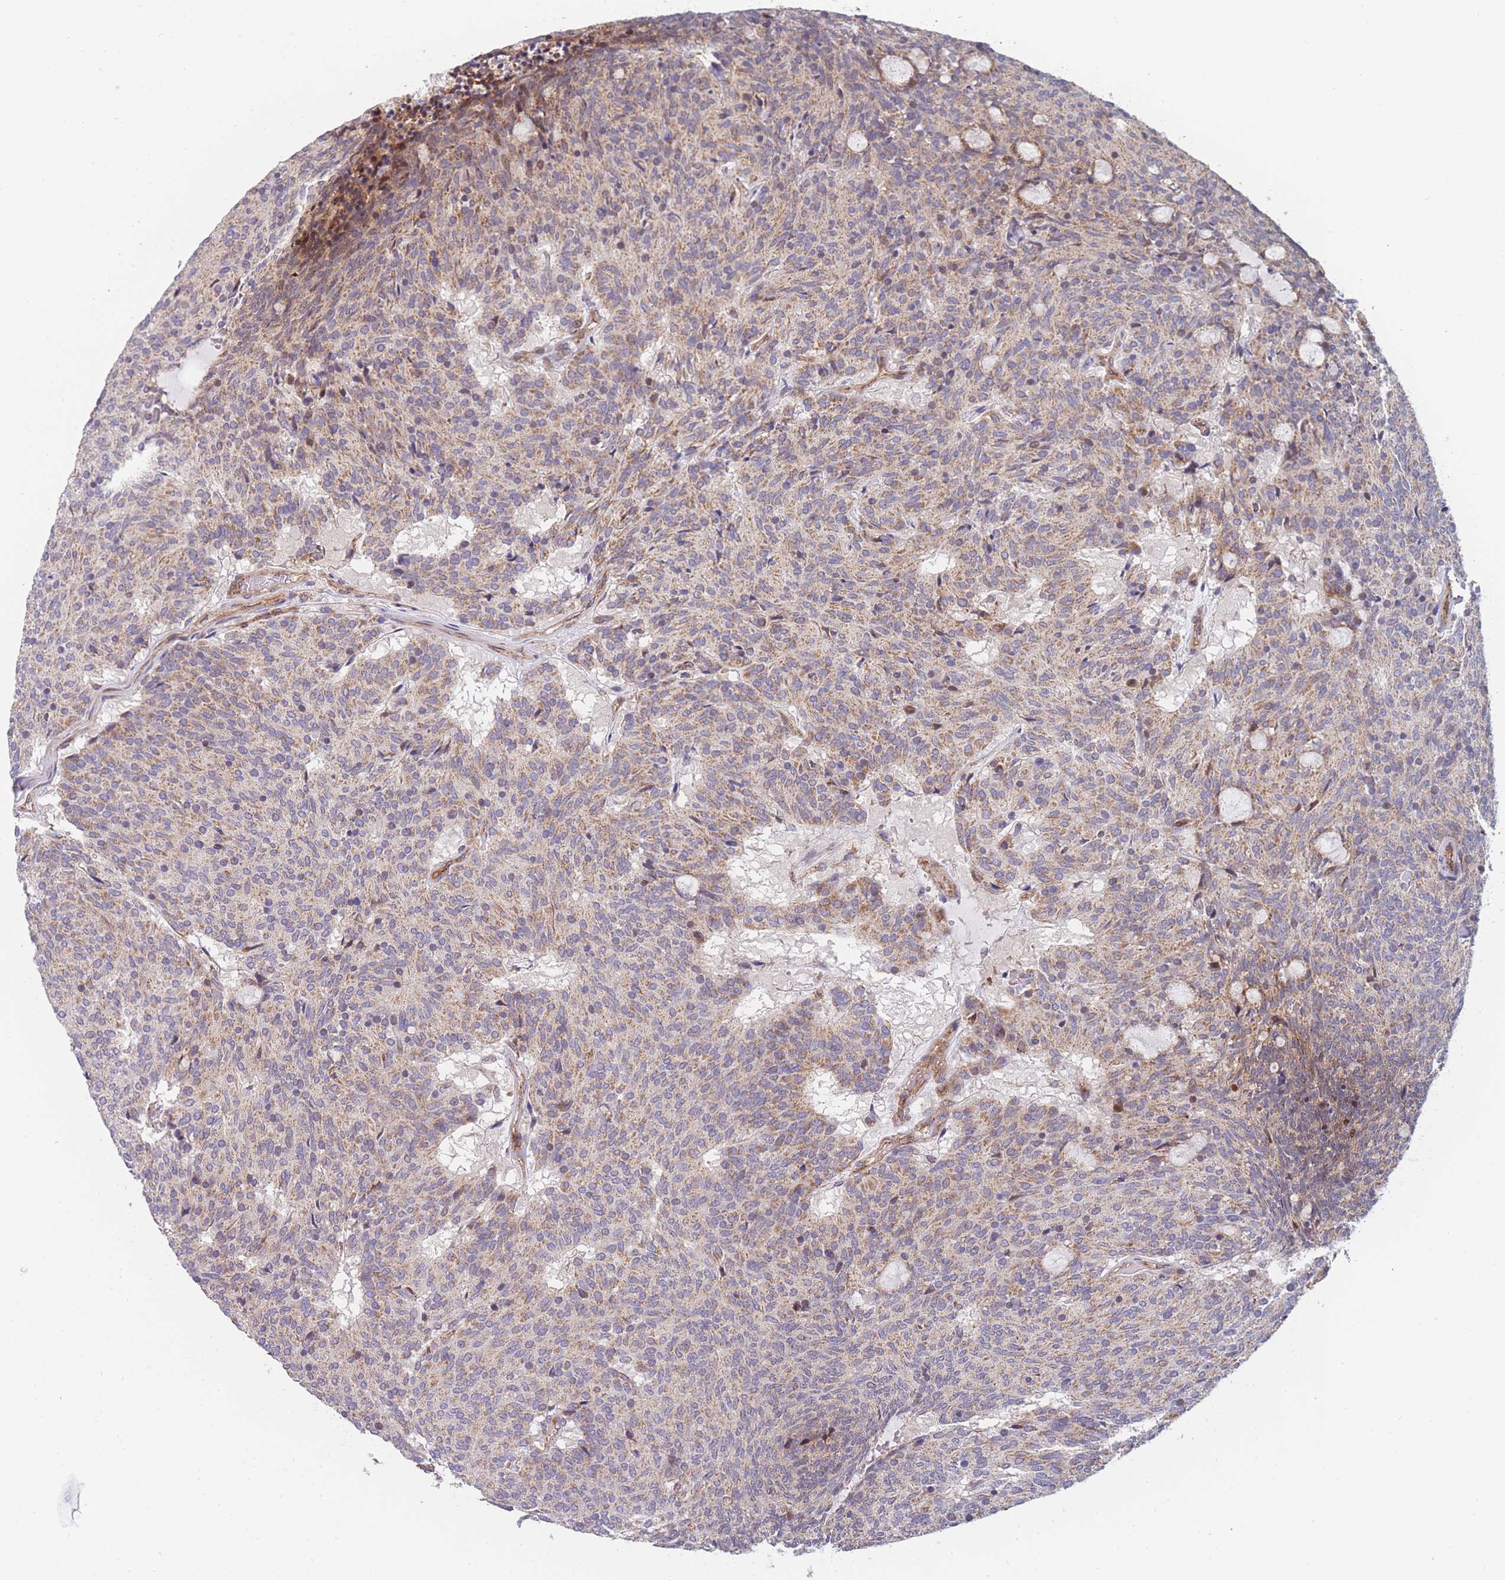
{"staining": {"intensity": "weak", "quantity": ">75%", "location": "cytoplasmic/membranous"}, "tissue": "carcinoid", "cell_type": "Tumor cells", "image_type": "cancer", "snomed": [{"axis": "morphology", "description": "Carcinoid, malignant, NOS"}, {"axis": "topography", "description": "Pancreas"}], "caption": "IHC (DAB) staining of carcinoid (malignant) shows weak cytoplasmic/membranous protein staining in approximately >75% of tumor cells. (DAB IHC, brown staining for protein, blue staining for nuclei).", "gene": "MTRES1", "patient": {"sex": "female", "age": 54}}